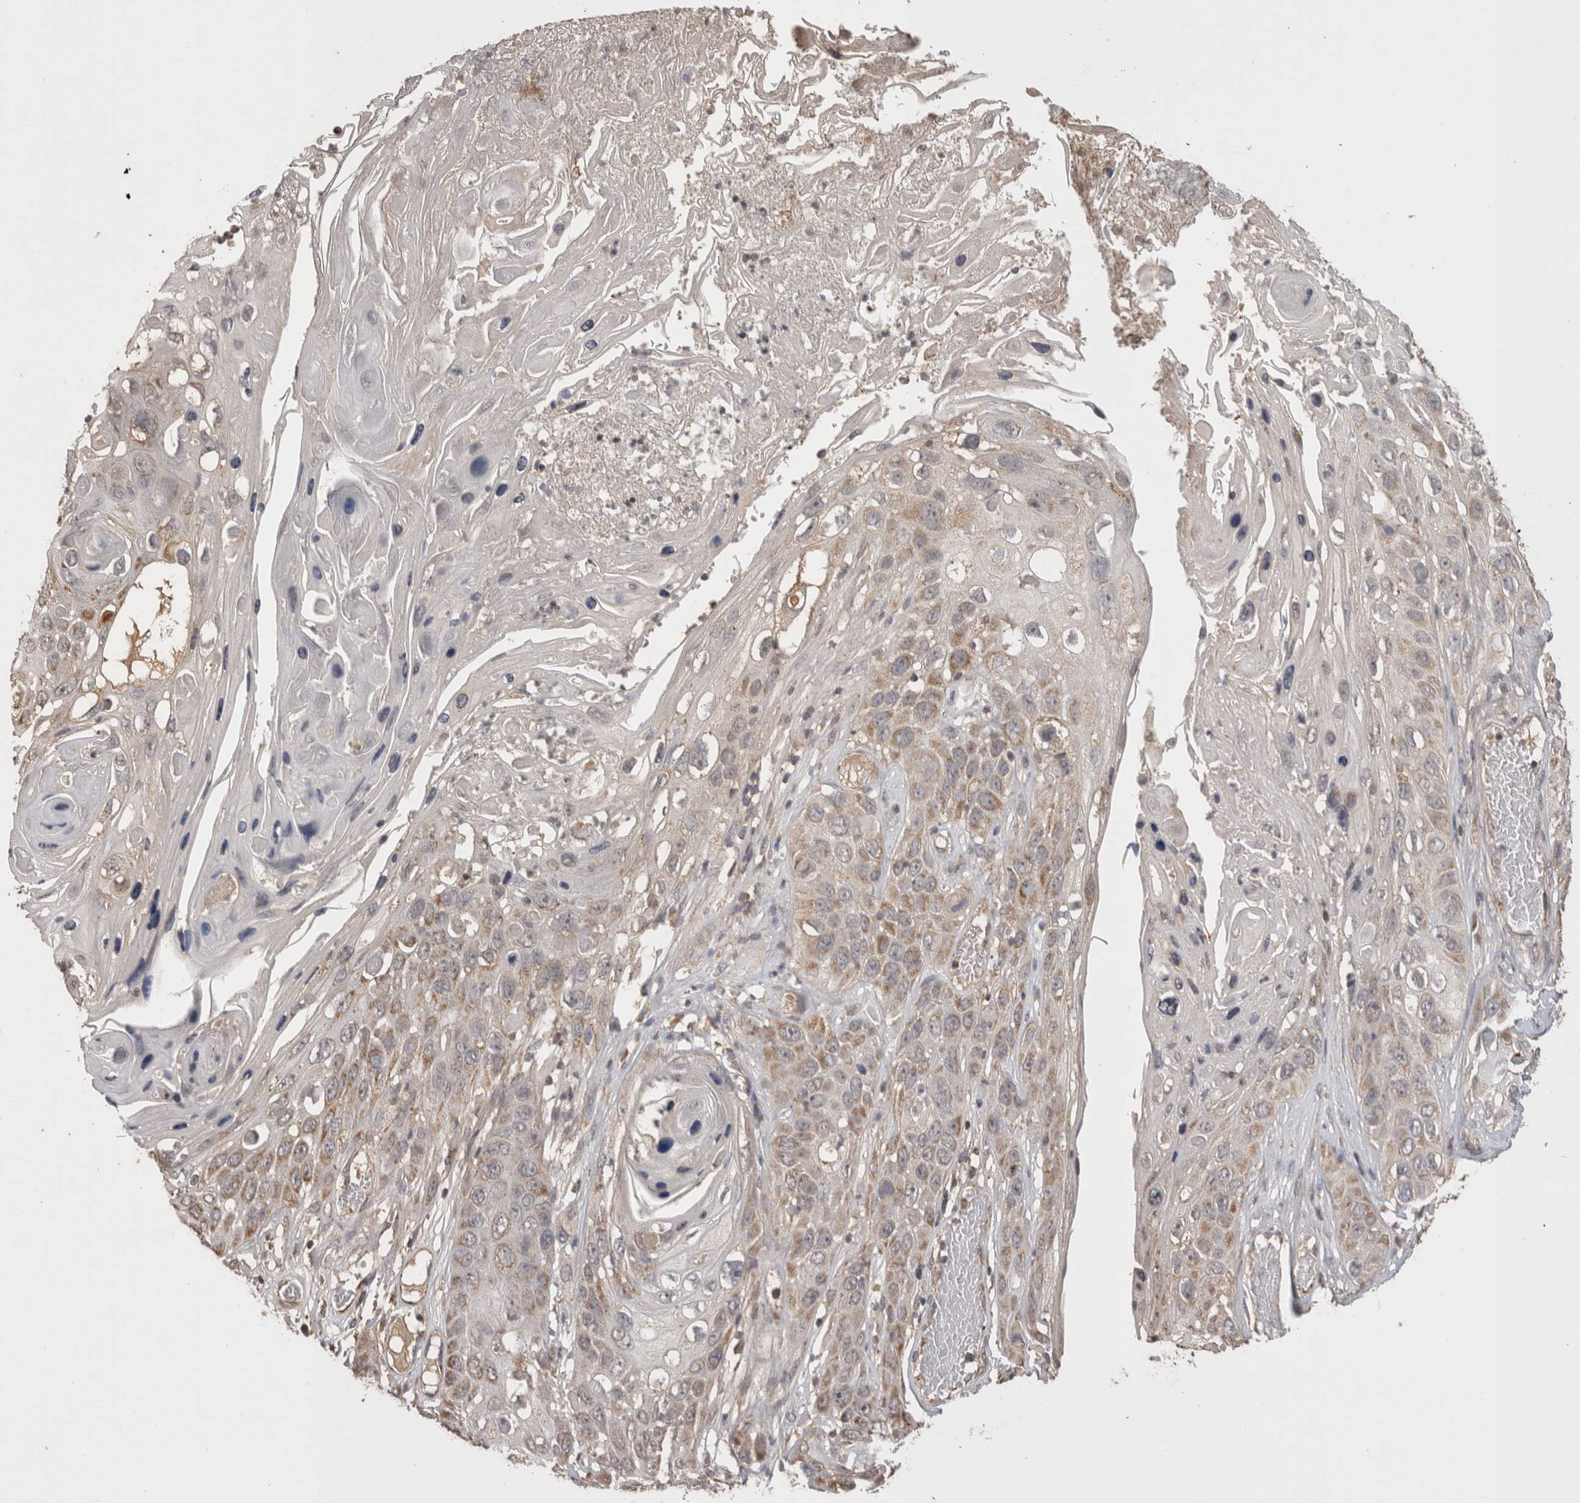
{"staining": {"intensity": "weak", "quantity": "25%-75%", "location": "cytoplasmic/membranous"}, "tissue": "skin cancer", "cell_type": "Tumor cells", "image_type": "cancer", "snomed": [{"axis": "morphology", "description": "Squamous cell carcinoma, NOS"}, {"axis": "topography", "description": "Skin"}], "caption": "A histopathology image showing weak cytoplasmic/membranous expression in approximately 25%-75% of tumor cells in skin cancer, as visualized by brown immunohistochemical staining.", "gene": "PREP", "patient": {"sex": "male", "age": 55}}